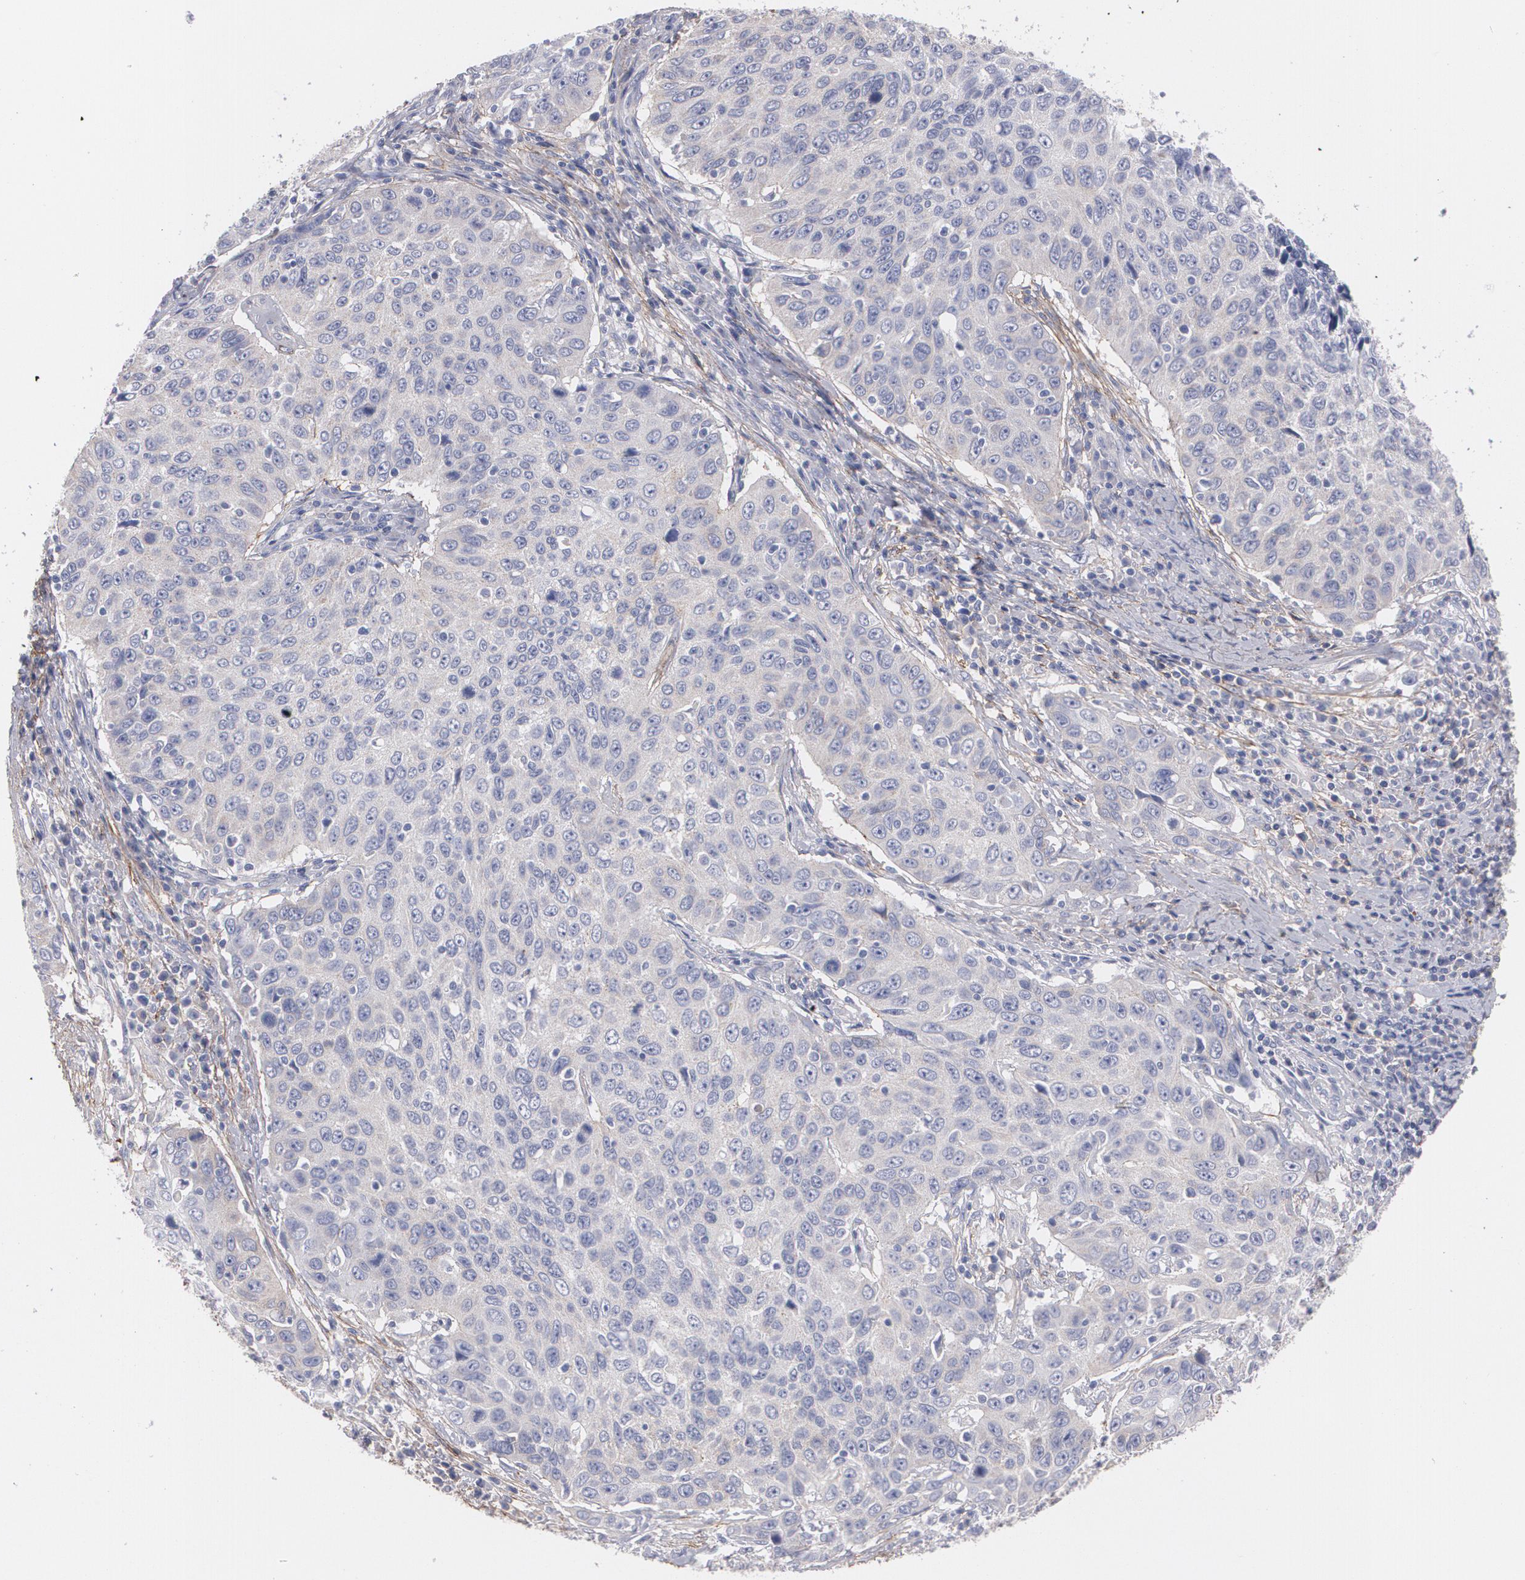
{"staining": {"intensity": "weak", "quantity": "25%-75%", "location": "cytoplasmic/membranous"}, "tissue": "cervical cancer", "cell_type": "Tumor cells", "image_type": "cancer", "snomed": [{"axis": "morphology", "description": "Squamous cell carcinoma, NOS"}, {"axis": "topography", "description": "Cervix"}], "caption": "A histopathology image of cervical cancer (squamous cell carcinoma) stained for a protein displays weak cytoplasmic/membranous brown staining in tumor cells. (DAB (3,3'-diaminobenzidine) IHC with brightfield microscopy, high magnification).", "gene": "FBLN1", "patient": {"sex": "female", "age": 53}}